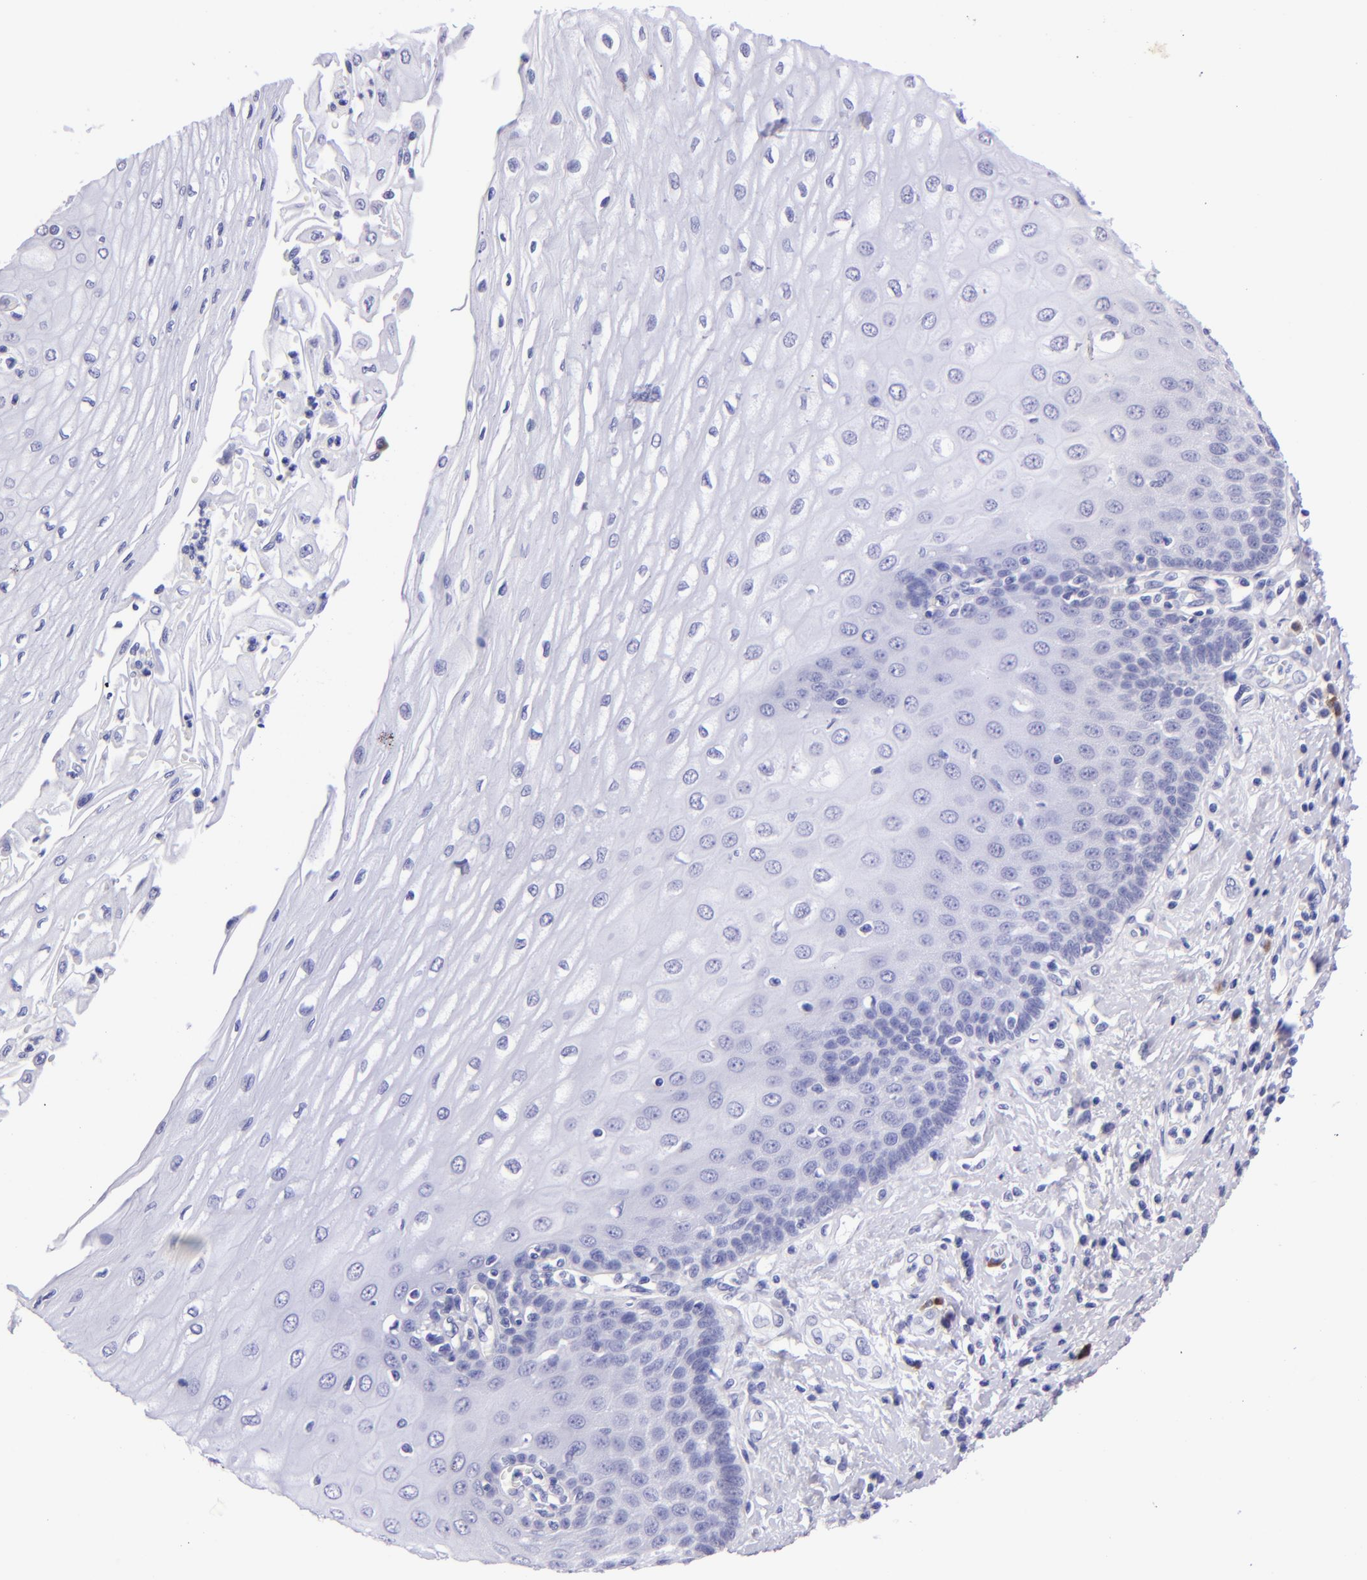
{"staining": {"intensity": "negative", "quantity": "none", "location": "none"}, "tissue": "esophagus", "cell_type": "Squamous epithelial cells", "image_type": "normal", "snomed": [{"axis": "morphology", "description": "Normal tissue, NOS"}, {"axis": "topography", "description": "Esophagus"}], "caption": "DAB immunohistochemical staining of benign esophagus displays no significant expression in squamous epithelial cells. (Brightfield microscopy of DAB (3,3'-diaminobenzidine) IHC at high magnification).", "gene": "TYRP1", "patient": {"sex": "male", "age": 62}}